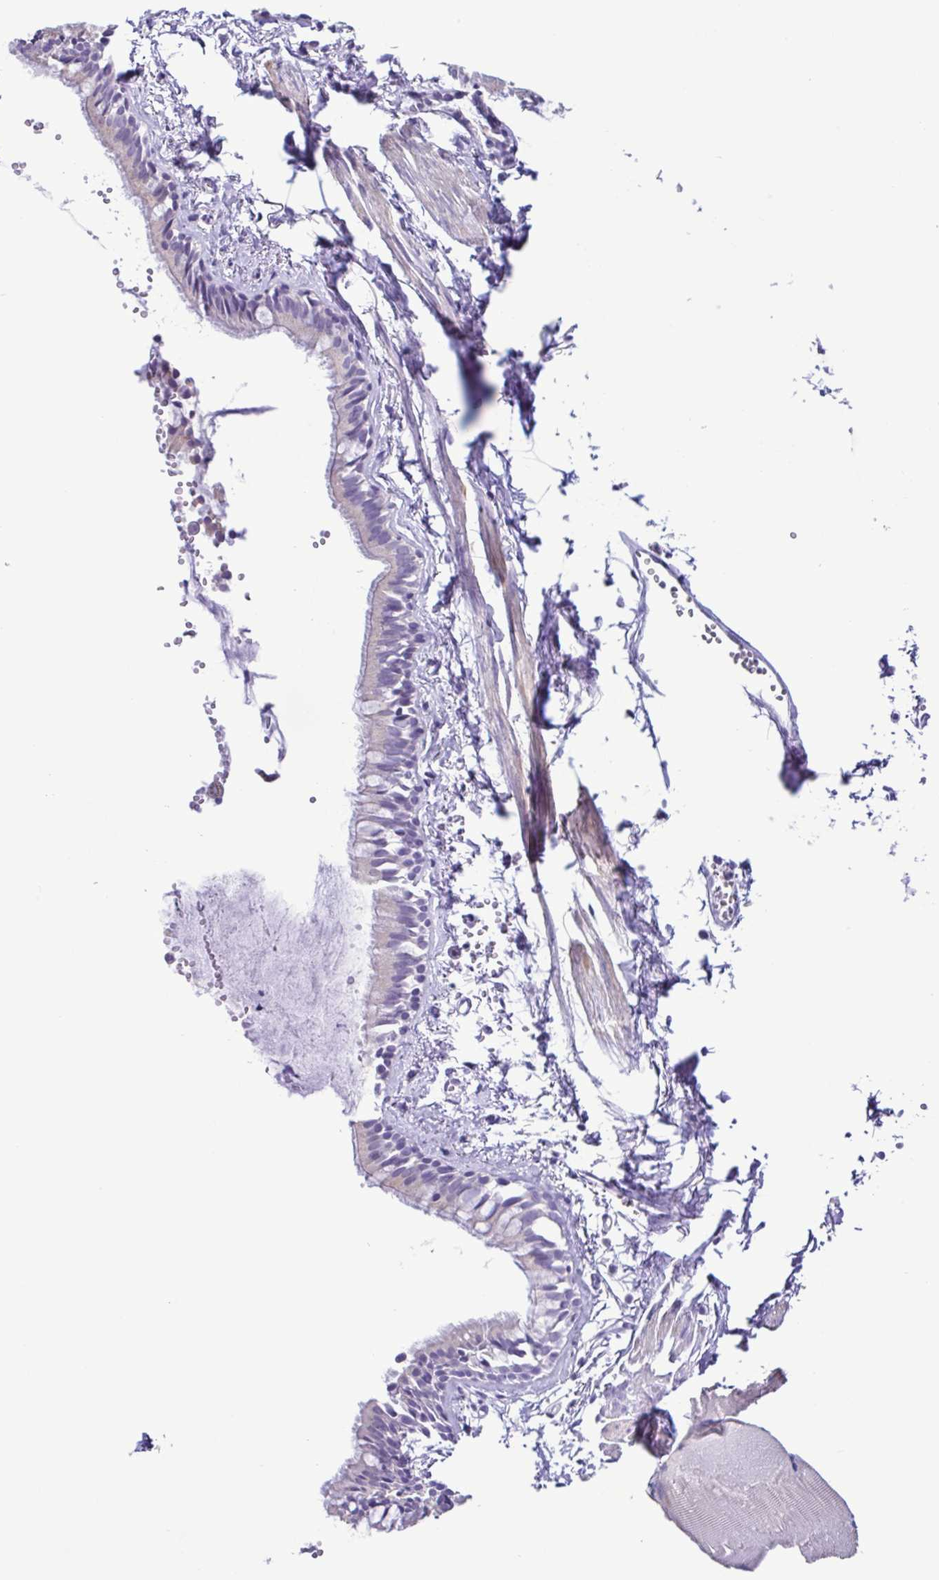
{"staining": {"intensity": "negative", "quantity": "none", "location": "none"}, "tissue": "bronchus", "cell_type": "Respiratory epithelial cells", "image_type": "normal", "snomed": [{"axis": "morphology", "description": "Normal tissue, NOS"}, {"axis": "topography", "description": "Bronchus"}], "caption": "Immunohistochemistry (IHC) micrograph of unremarkable bronchus stained for a protein (brown), which shows no positivity in respiratory epithelial cells.", "gene": "CBY2", "patient": {"sex": "female", "age": 59}}